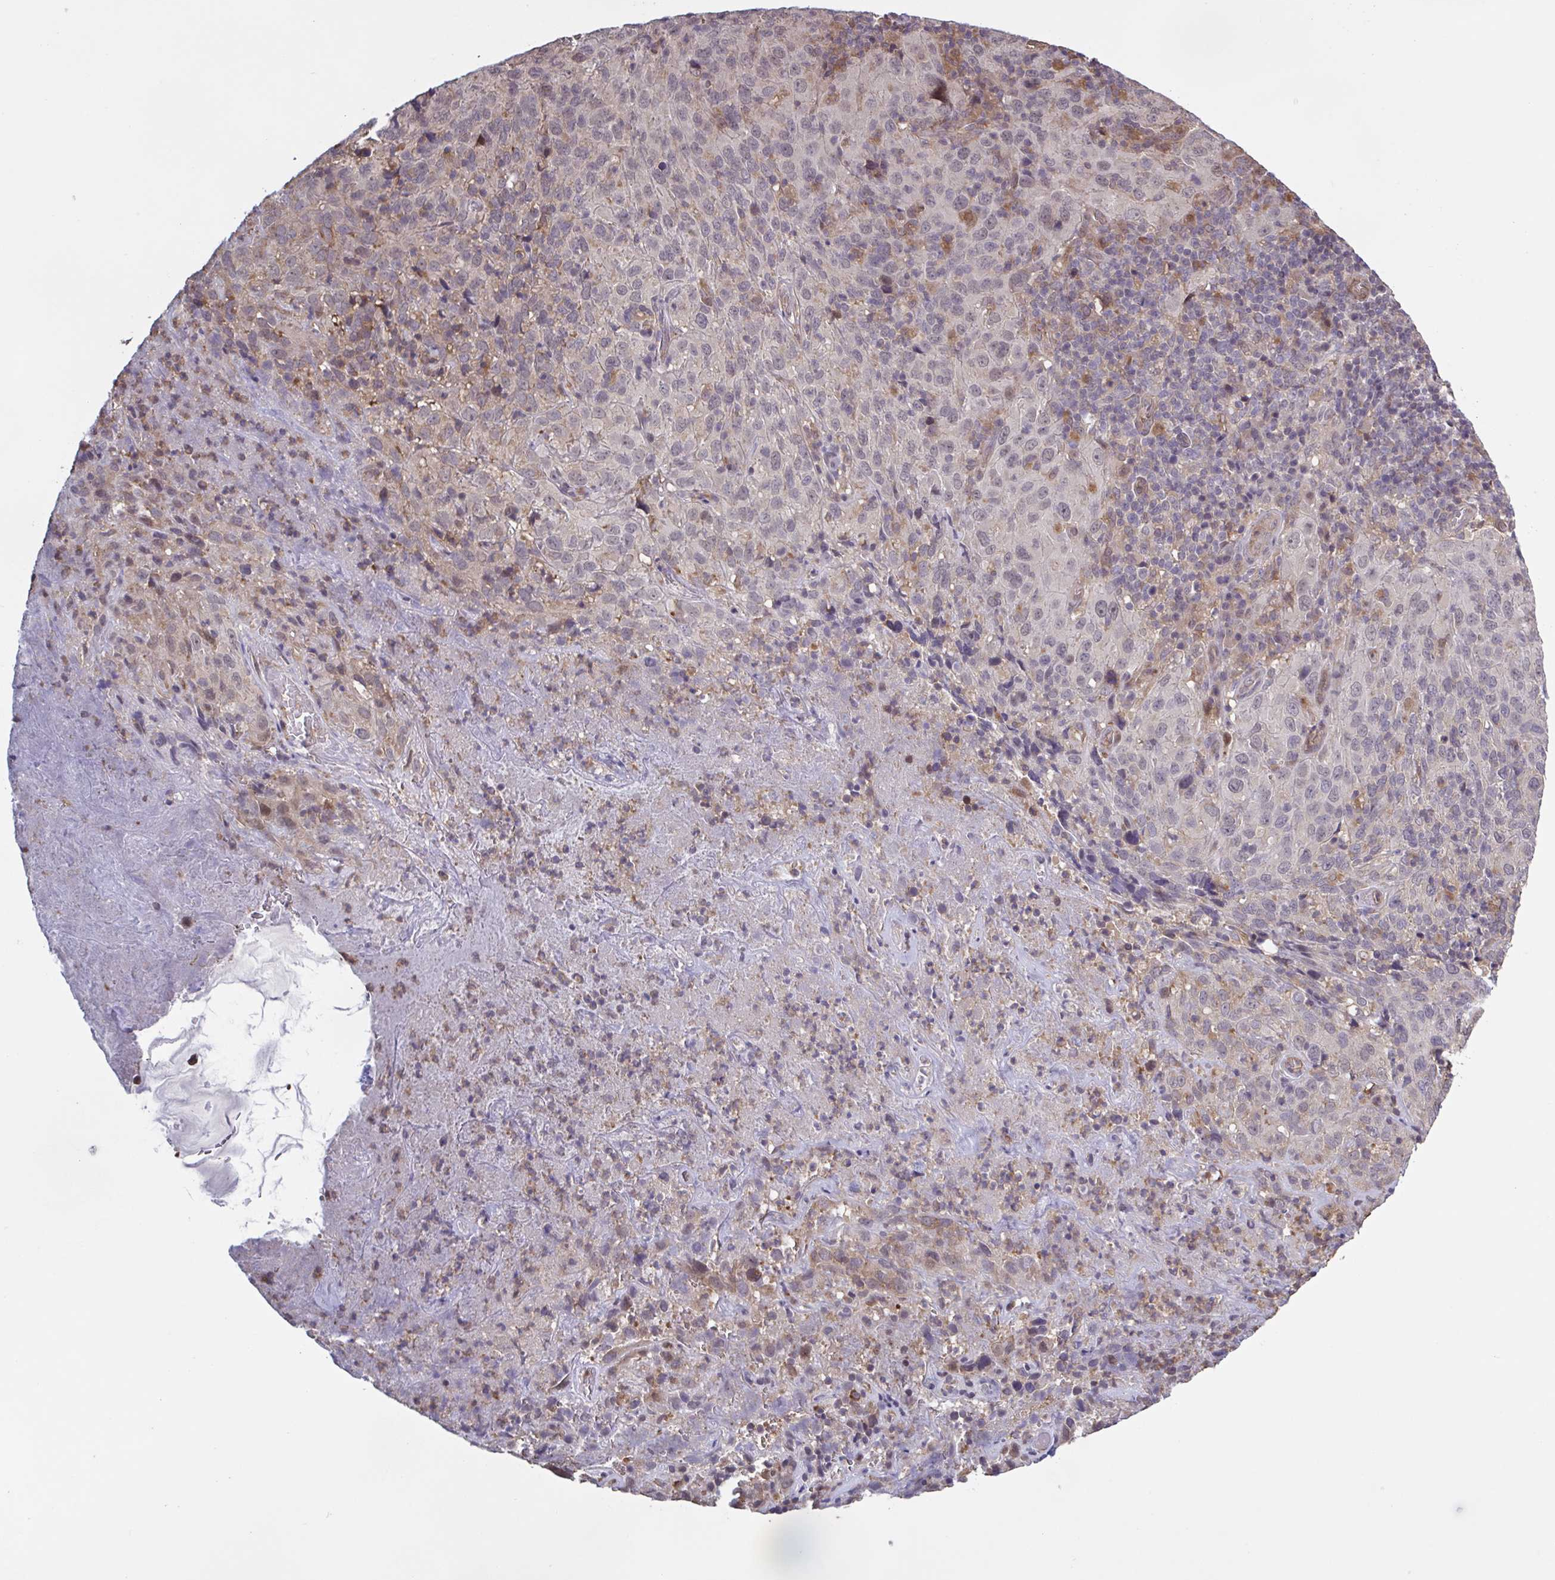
{"staining": {"intensity": "negative", "quantity": "none", "location": "none"}, "tissue": "cervical cancer", "cell_type": "Tumor cells", "image_type": "cancer", "snomed": [{"axis": "morphology", "description": "Squamous cell carcinoma, NOS"}, {"axis": "topography", "description": "Cervix"}], "caption": "A micrograph of human cervical cancer is negative for staining in tumor cells.", "gene": "ZNF200", "patient": {"sex": "female", "age": 51}}